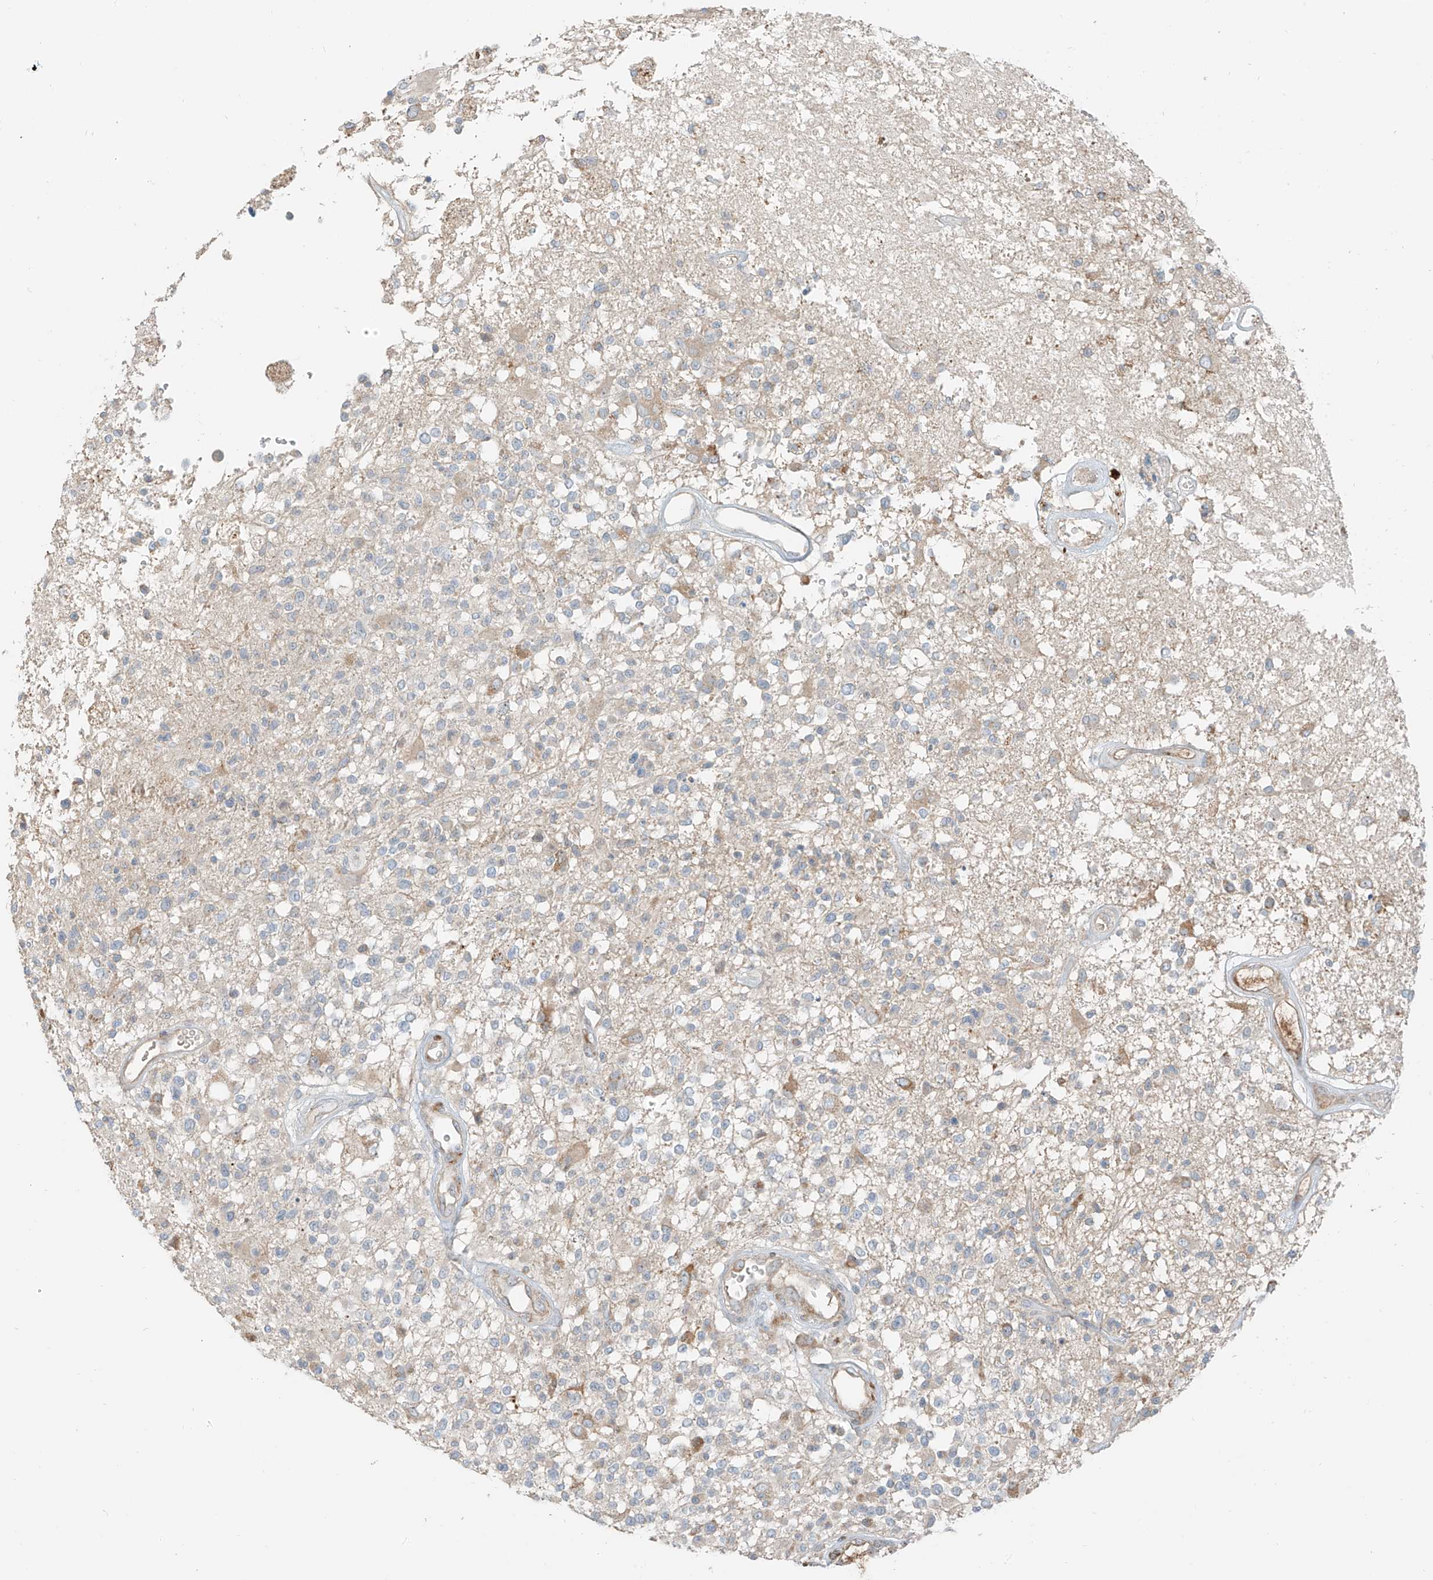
{"staining": {"intensity": "negative", "quantity": "none", "location": "none"}, "tissue": "glioma", "cell_type": "Tumor cells", "image_type": "cancer", "snomed": [{"axis": "morphology", "description": "Glioma, malignant, High grade"}, {"axis": "morphology", "description": "Glioblastoma, NOS"}, {"axis": "topography", "description": "Brain"}], "caption": "The histopathology image exhibits no significant expression in tumor cells of malignant glioma (high-grade).", "gene": "FSTL1", "patient": {"sex": "male", "age": 60}}